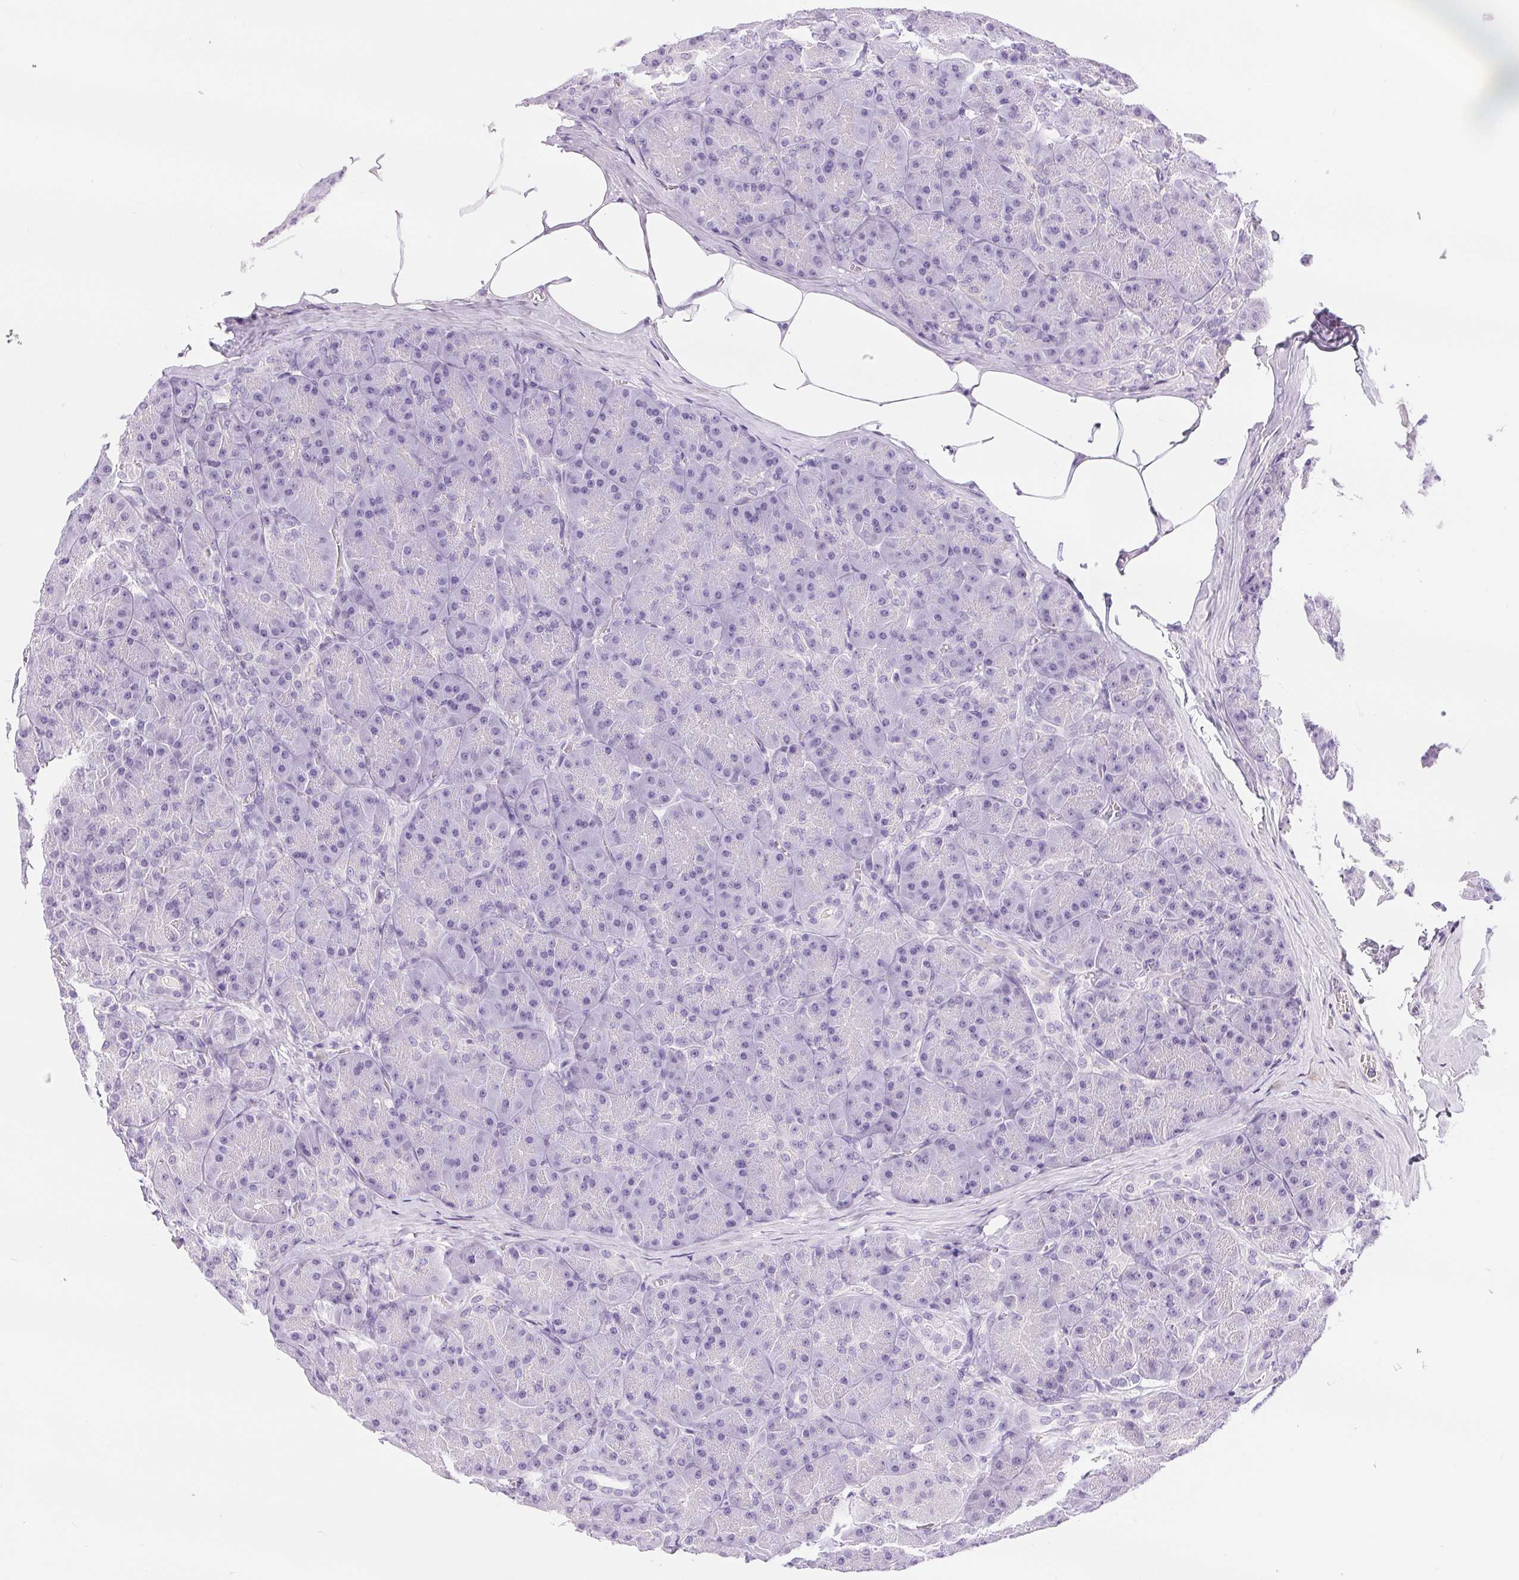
{"staining": {"intensity": "negative", "quantity": "none", "location": "none"}, "tissue": "pancreas", "cell_type": "Exocrine glandular cells", "image_type": "normal", "snomed": [{"axis": "morphology", "description": "Normal tissue, NOS"}, {"axis": "topography", "description": "Pancreas"}], "caption": "Protein analysis of unremarkable pancreas reveals no significant positivity in exocrine glandular cells.", "gene": "XDH", "patient": {"sex": "male", "age": 57}}